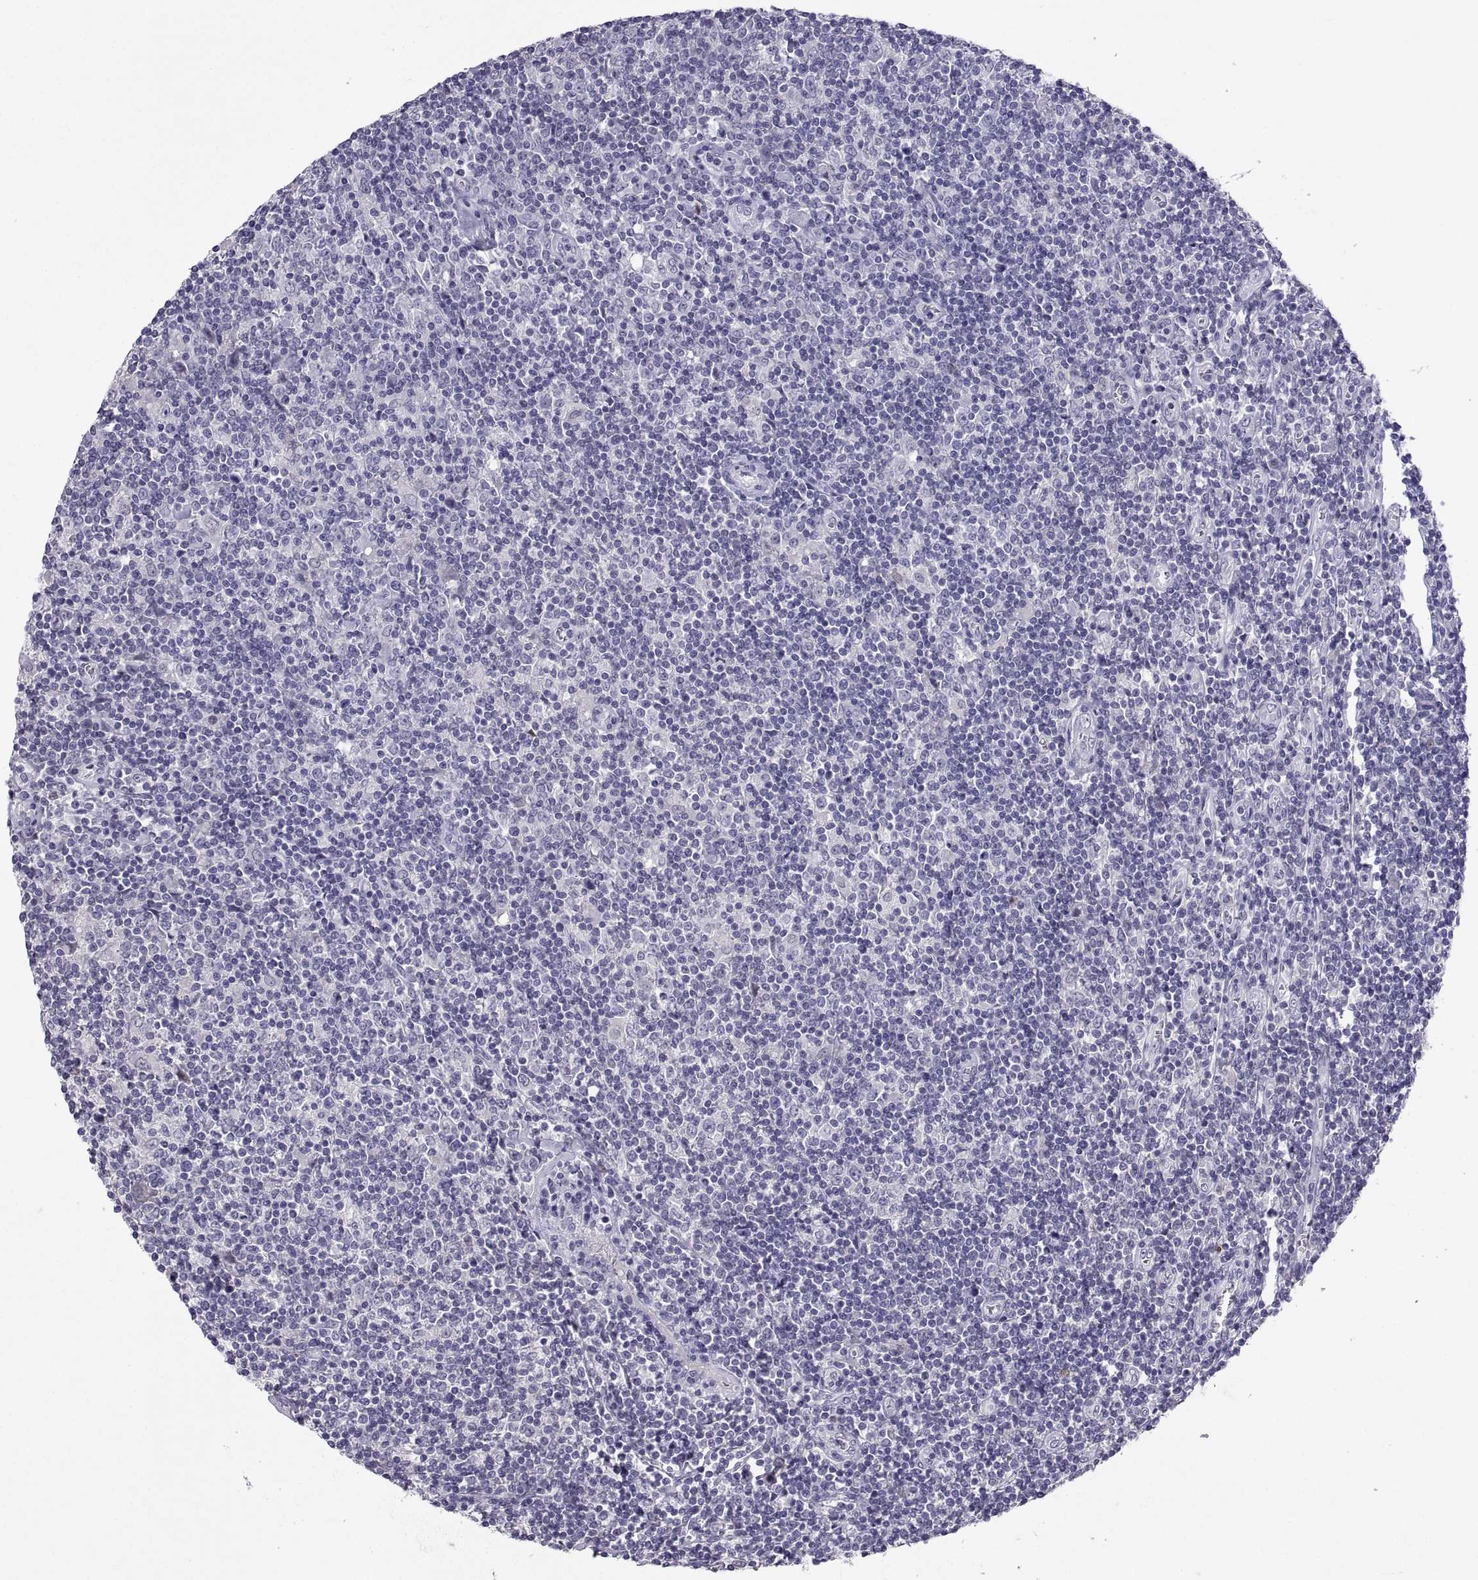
{"staining": {"intensity": "negative", "quantity": "none", "location": "none"}, "tissue": "lymphoma", "cell_type": "Tumor cells", "image_type": "cancer", "snomed": [{"axis": "morphology", "description": "Hodgkin's disease, NOS"}, {"axis": "topography", "description": "Lymph node"}], "caption": "IHC micrograph of neoplastic tissue: lymphoma stained with DAB exhibits no significant protein positivity in tumor cells. The staining is performed using DAB brown chromogen with nuclei counter-stained in using hematoxylin.", "gene": "SOX21", "patient": {"sex": "male", "age": 40}}